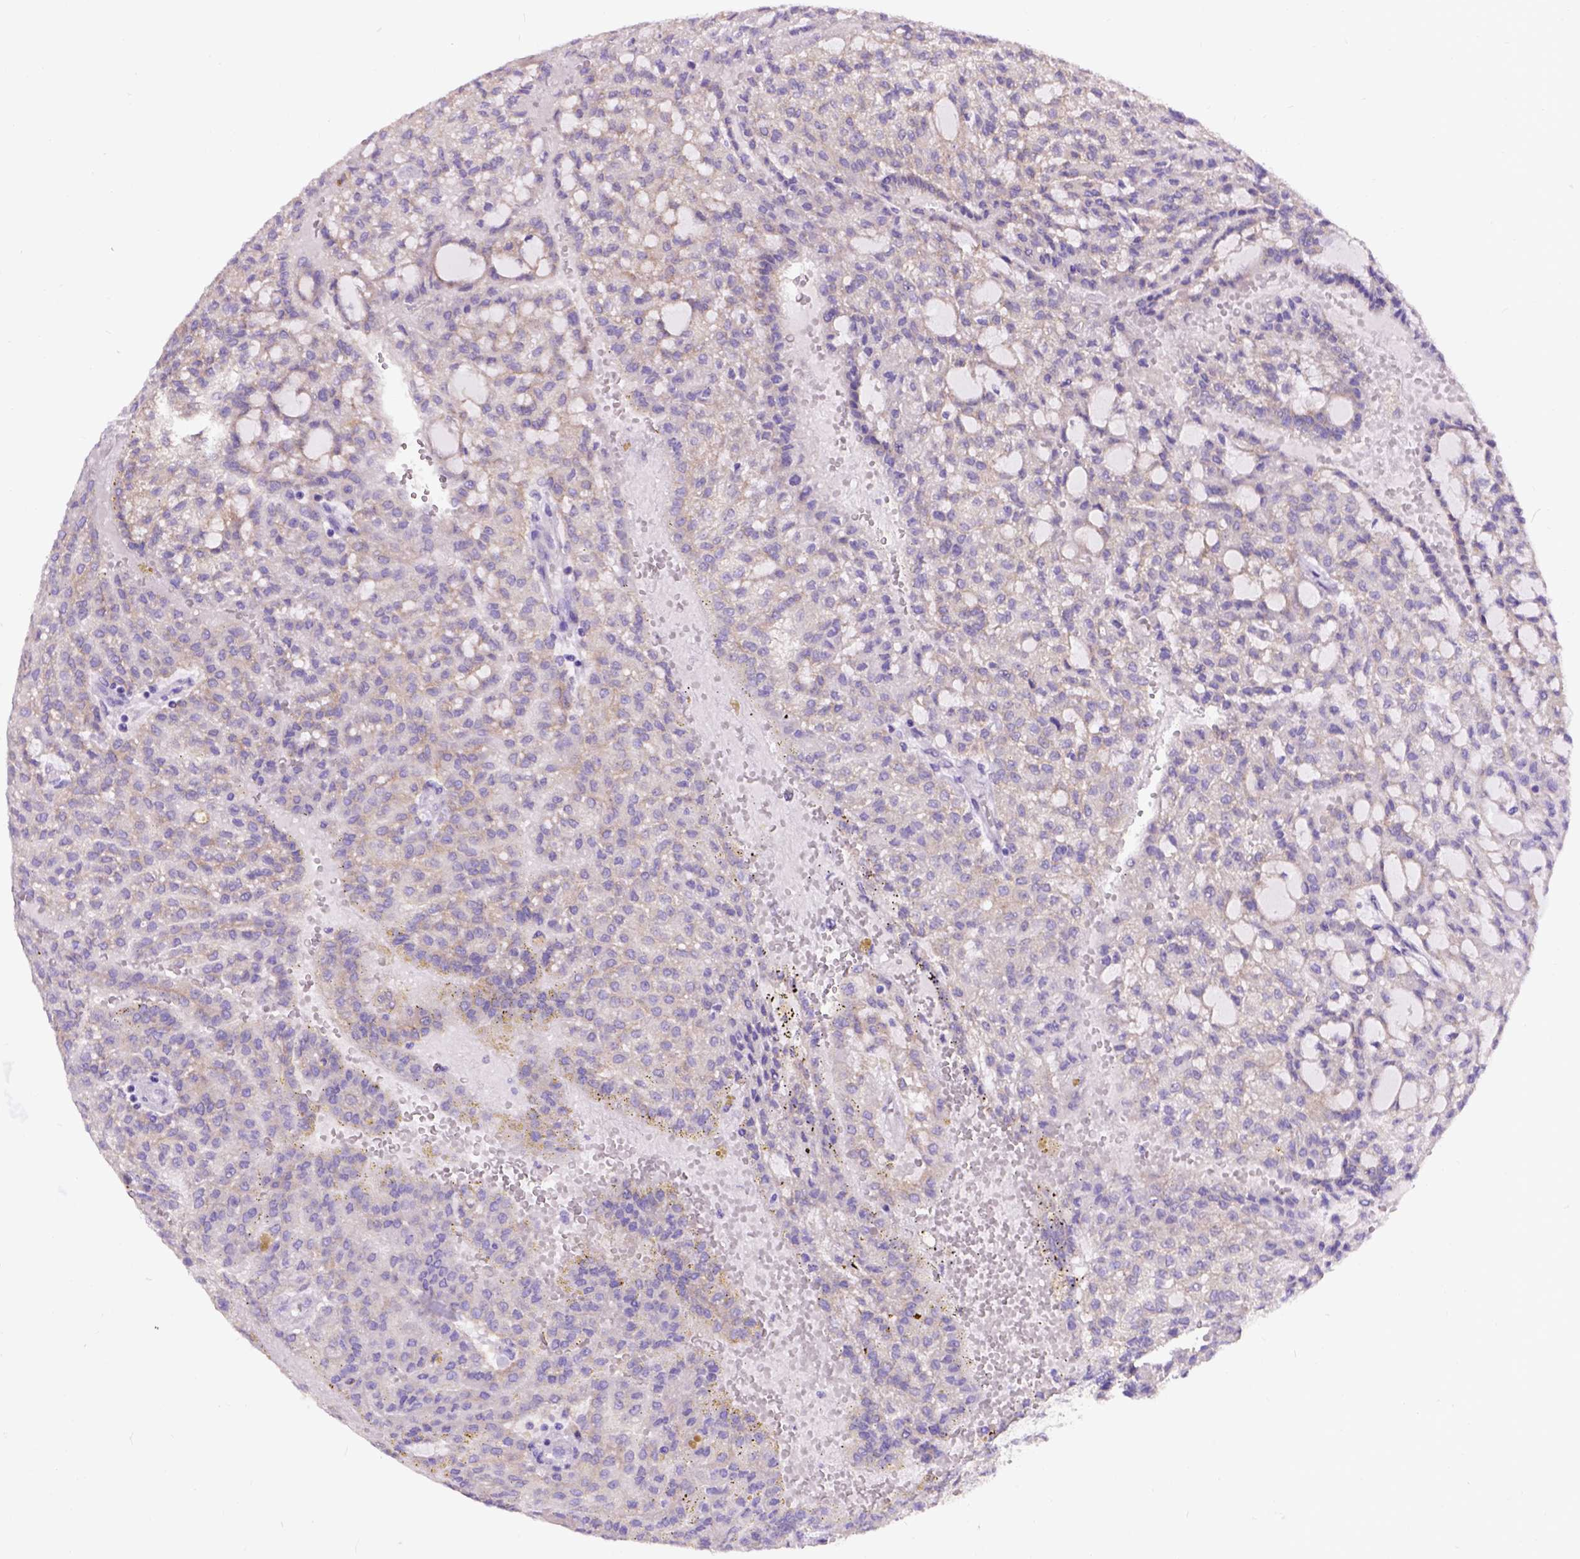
{"staining": {"intensity": "negative", "quantity": "none", "location": "none"}, "tissue": "renal cancer", "cell_type": "Tumor cells", "image_type": "cancer", "snomed": [{"axis": "morphology", "description": "Adenocarcinoma, NOS"}, {"axis": "topography", "description": "Kidney"}], "caption": "Photomicrograph shows no protein staining in tumor cells of renal cancer (adenocarcinoma) tissue.", "gene": "EGFR", "patient": {"sex": "male", "age": 63}}